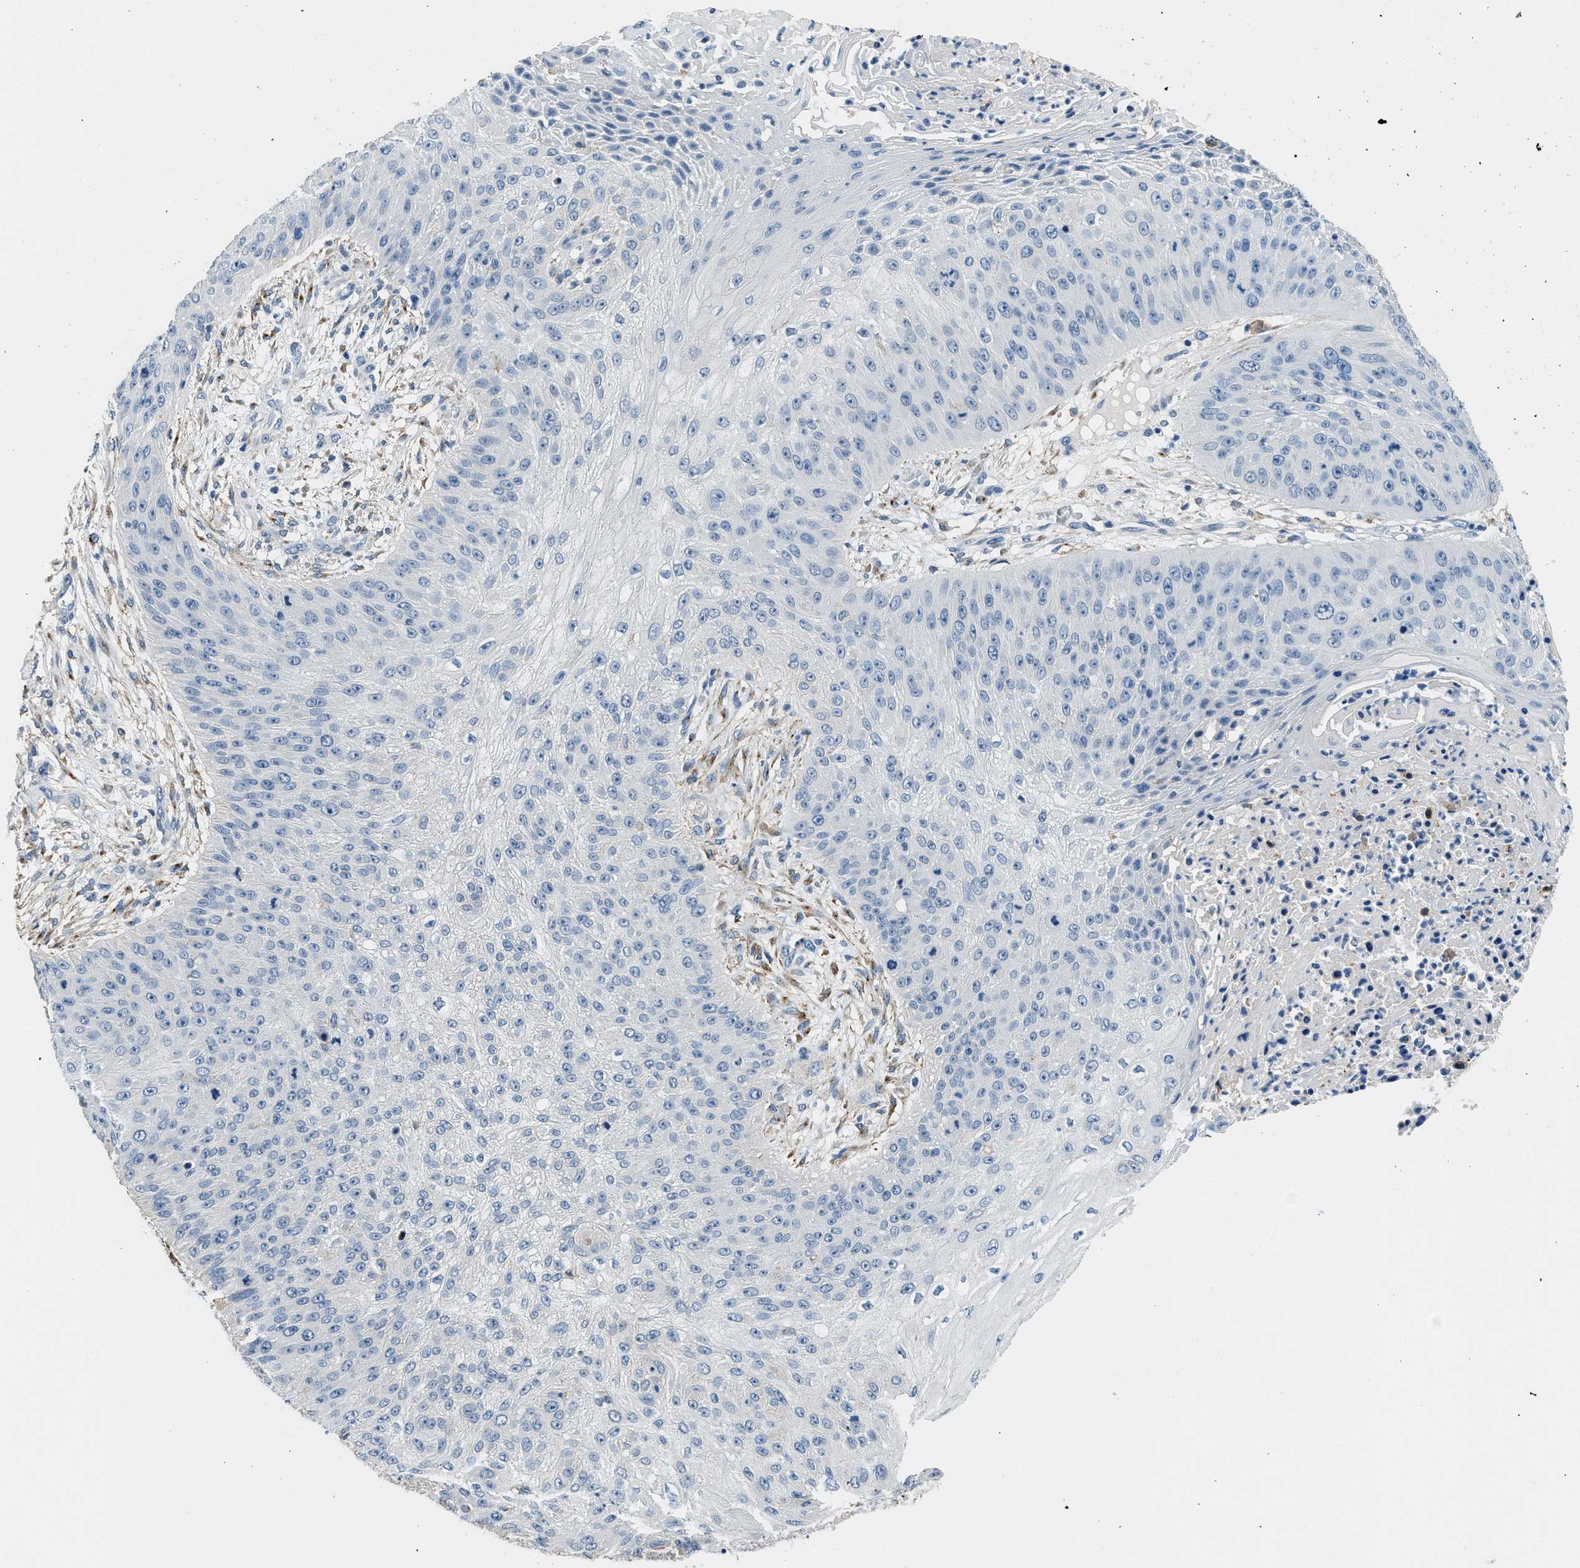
{"staining": {"intensity": "negative", "quantity": "none", "location": "none"}, "tissue": "skin cancer", "cell_type": "Tumor cells", "image_type": "cancer", "snomed": [{"axis": "morphology", "description": "Squamous cell carcinoma, NOS"}, {"axis": "topography", "description": "Skin"}], "caption": "IHC histopathology image of human skin cancer stained for a protein (brown), which shows no expression in tumor cells.", "gene": "LRP1", "patient": {"sex": "female", "age": 80}}